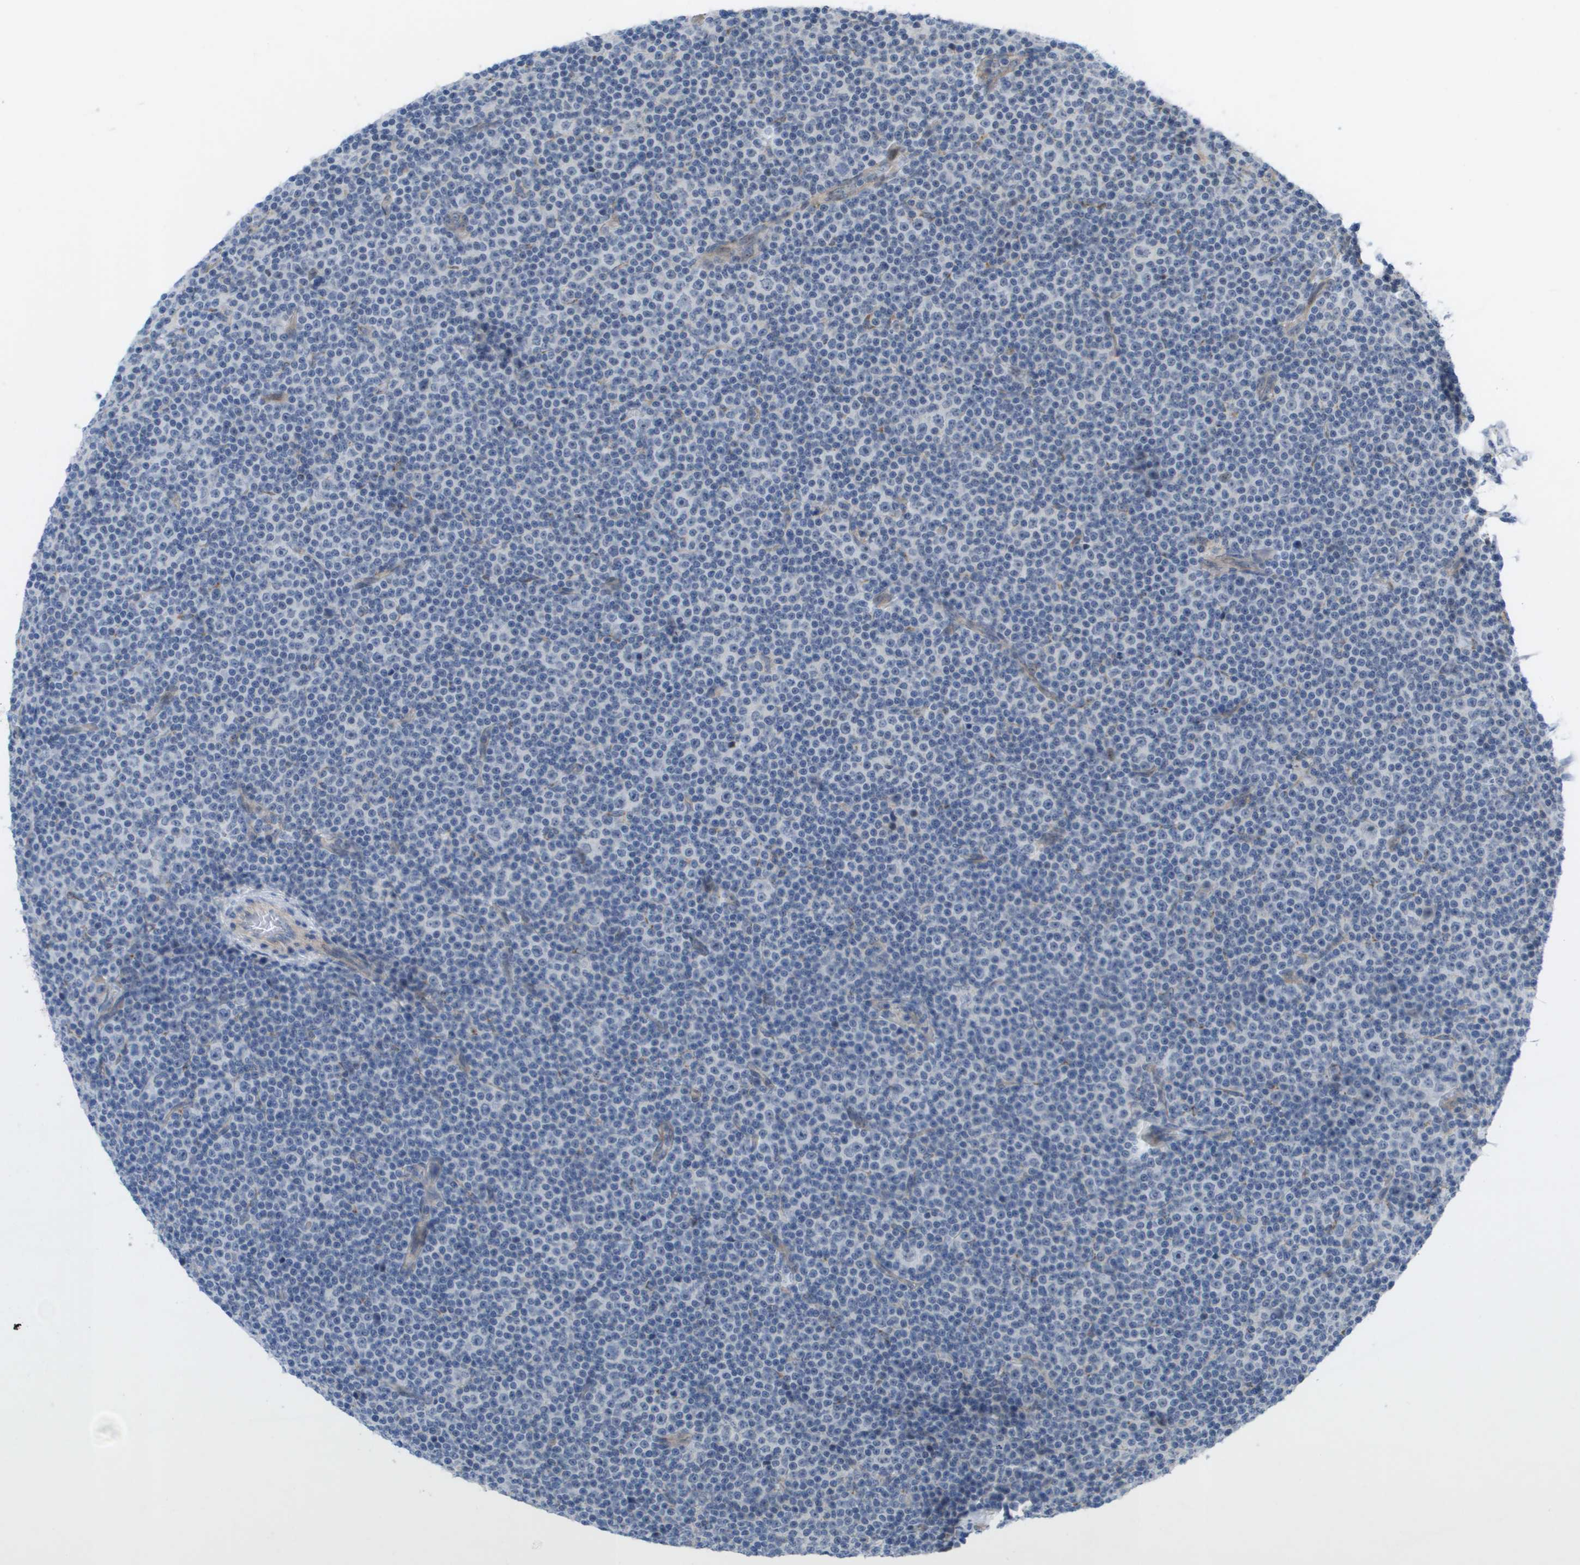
{"staining": {"intensity": "negative", "quantity": "none", "location": "none"}, "tissue": "lymphoma", "cell_type": "Tumor cells", "image_type": "cancer", "snomed": [{"axis": "morphology", "description": "Malignant lymphoma, non-Hodgkin's type, Low grade"}, {"axis": "topography", "description": "Lymph node"}], "caption": "Tumor cells are negative for brown protein staining in lymphoma.", "gene": "MTARC2", "patient": {"sex": "female", "age": 67}}